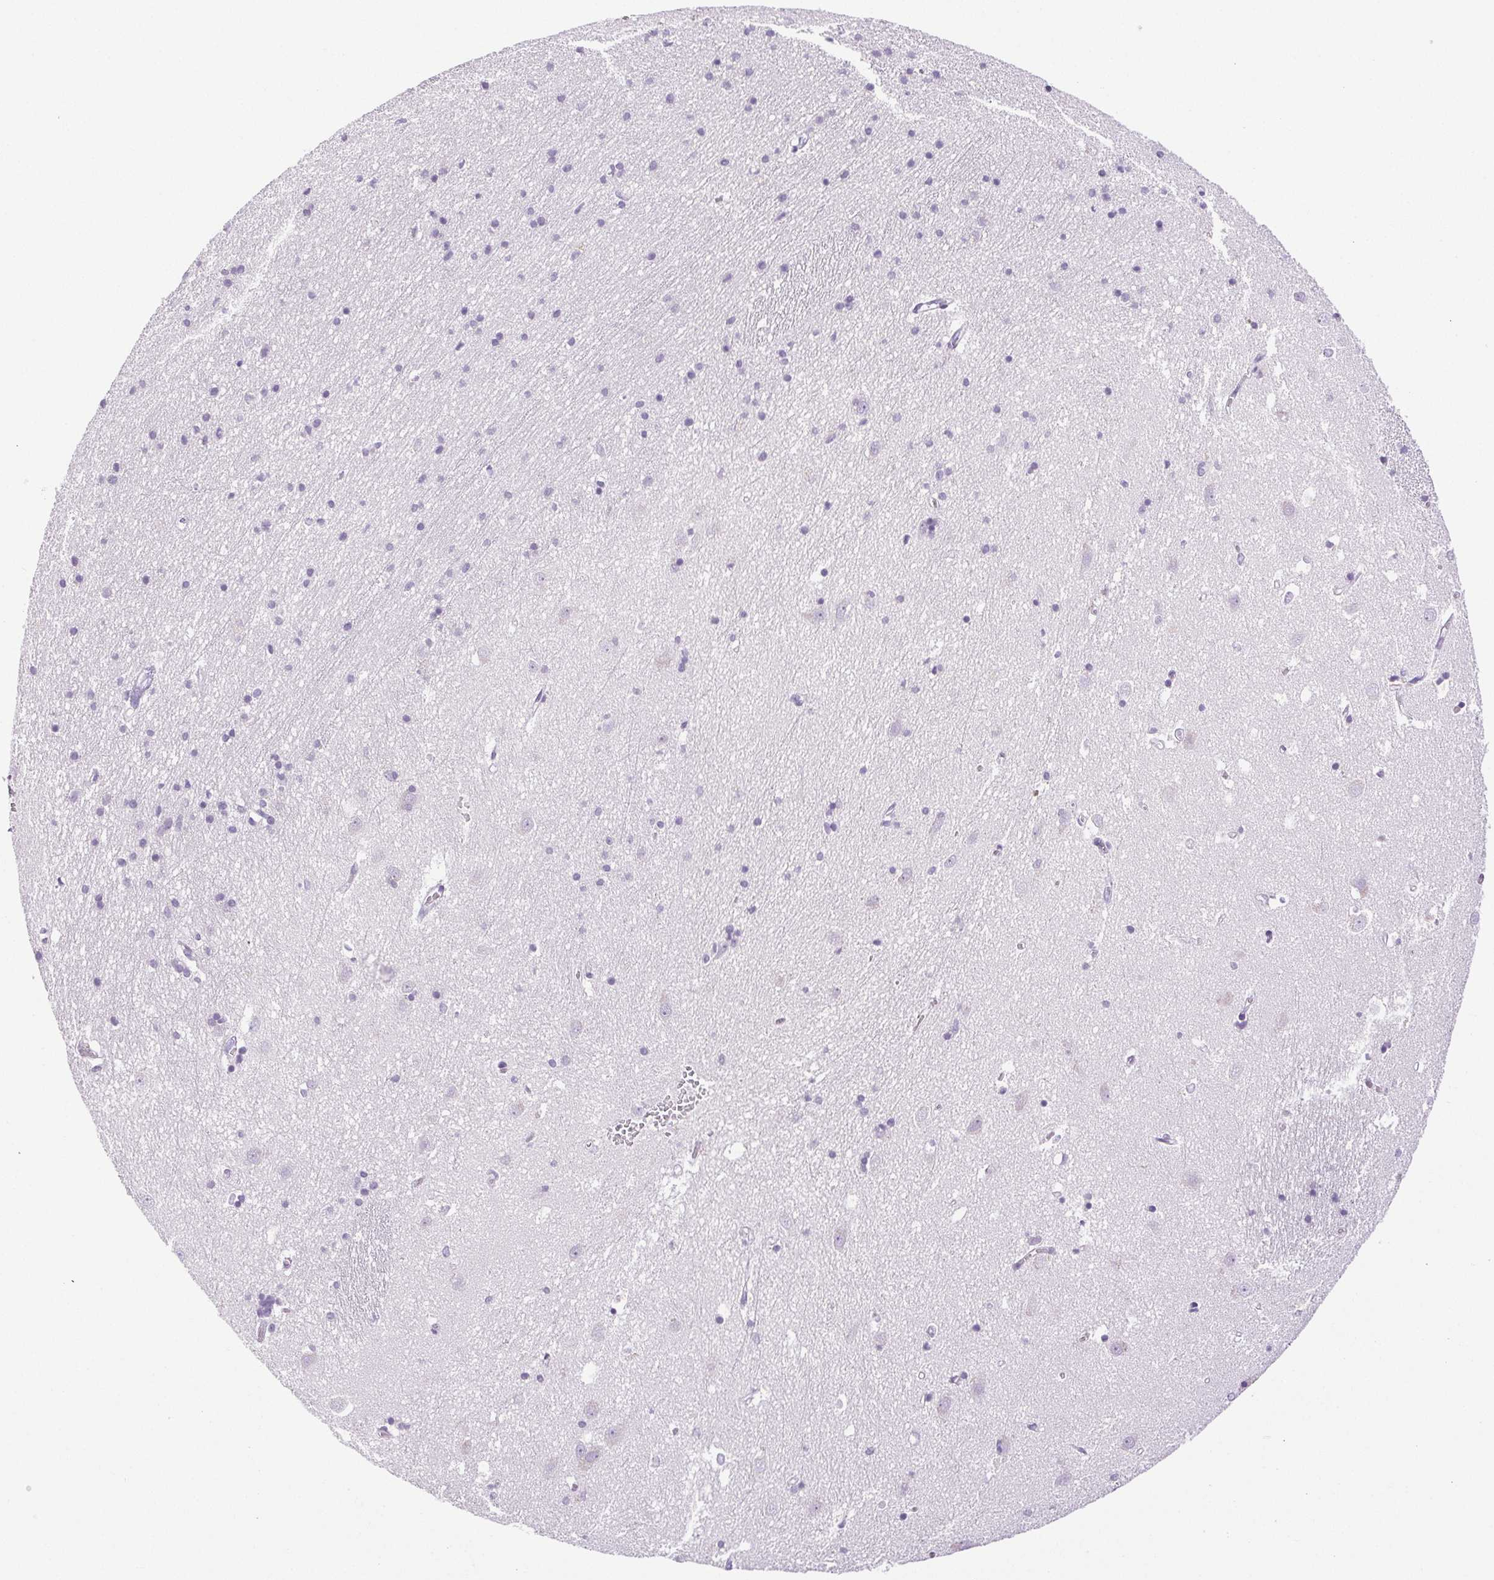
{"staining": {"intensity": "negative", "quantity": "none", "location": "none"}, "tissue": "caudate", "cell_type": "Glial cells", "image_type": "normal", "snomed": [{"axis": "morphology", "description": "Normal tissue, NOS"}, {"axis": "topography", "description": "Lateral ventricle wall"}], "caption": "DAB (3,3'-diaminobenzidine) immunohistochemical staining of normal human caudate shows no significant expression in glial cells. (DAB immunohistochemistry (IHC) visualized using brightfield microscopy, high magnification).", "gene": "PAPPA2", "patient": {"sex": "male", "age": 54}}